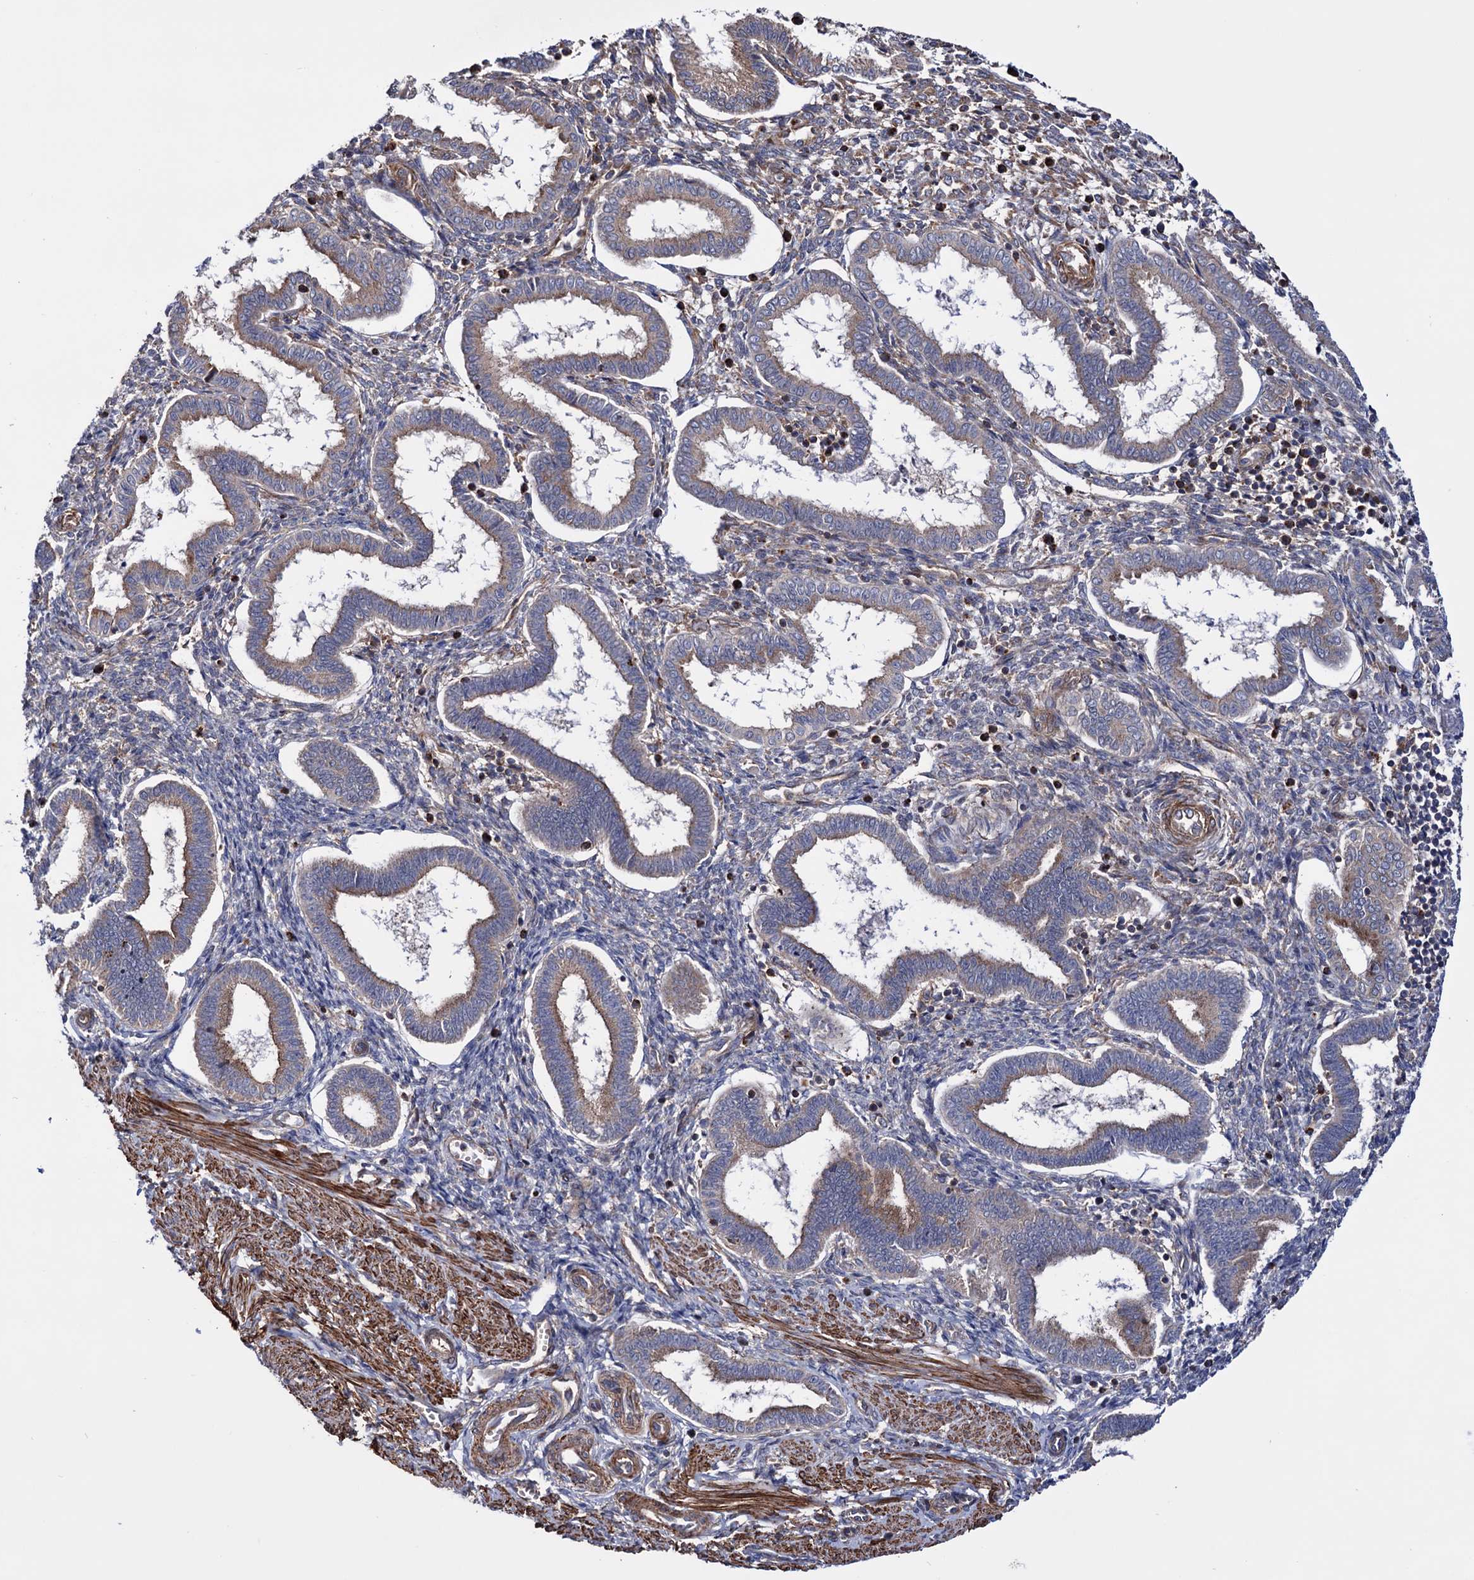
{"staining": {"intensity": "negative", "quantity": "none", "location": "none"}, "tissue": "endometrium", "cell_type": "Cells in endometrial stroma", "image_type": "normal", "snomed": [{"axis": "morphology", "description": "Normal tissue, NOS"}, {"axis": "topography", "description": "Endometrium"}], "caption": "IHC of benign human endometrium demonstrates no expression in cells in endometrial stroma.", "gene": "FERMT2", "patient": {"sex": "female", "age": 24}}